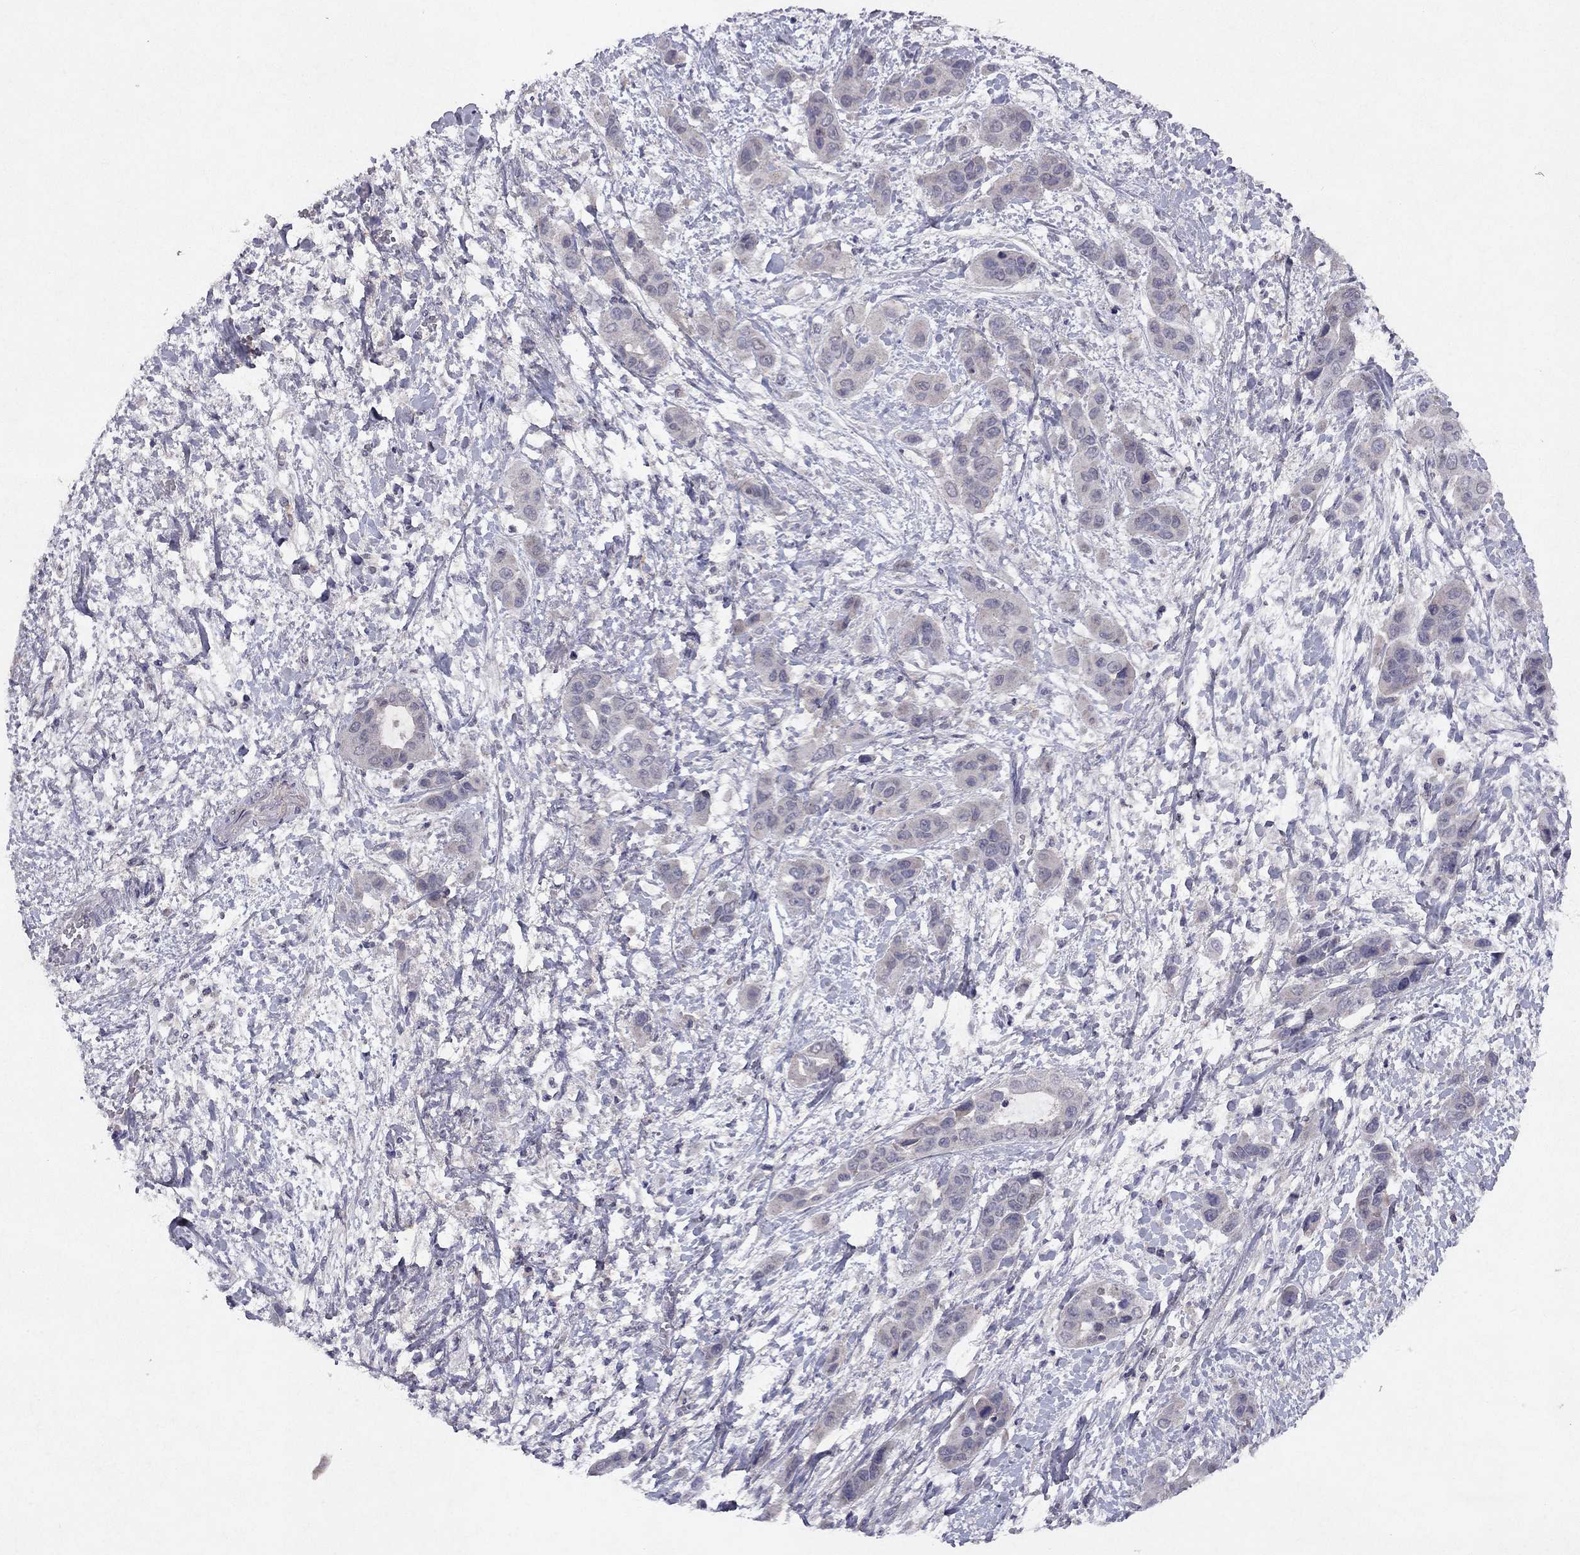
{"staining": {"intensity": "negative", "quantity": "none", "location": "none"}, "tissue": "liver cancer", "cell_type": "Tumor cells", "image_type": "cancer", "snomed": [{"axis": "morphology", "description": "Cholangiocarcinoma"}, {"axis": "topography", "description": "Liver"}], "caption": "Tumor cells show no significant positivity in liver cholangiocarcinoma.", "gene": "ESR2", "patient": {"sex": "female", "age": 52}}